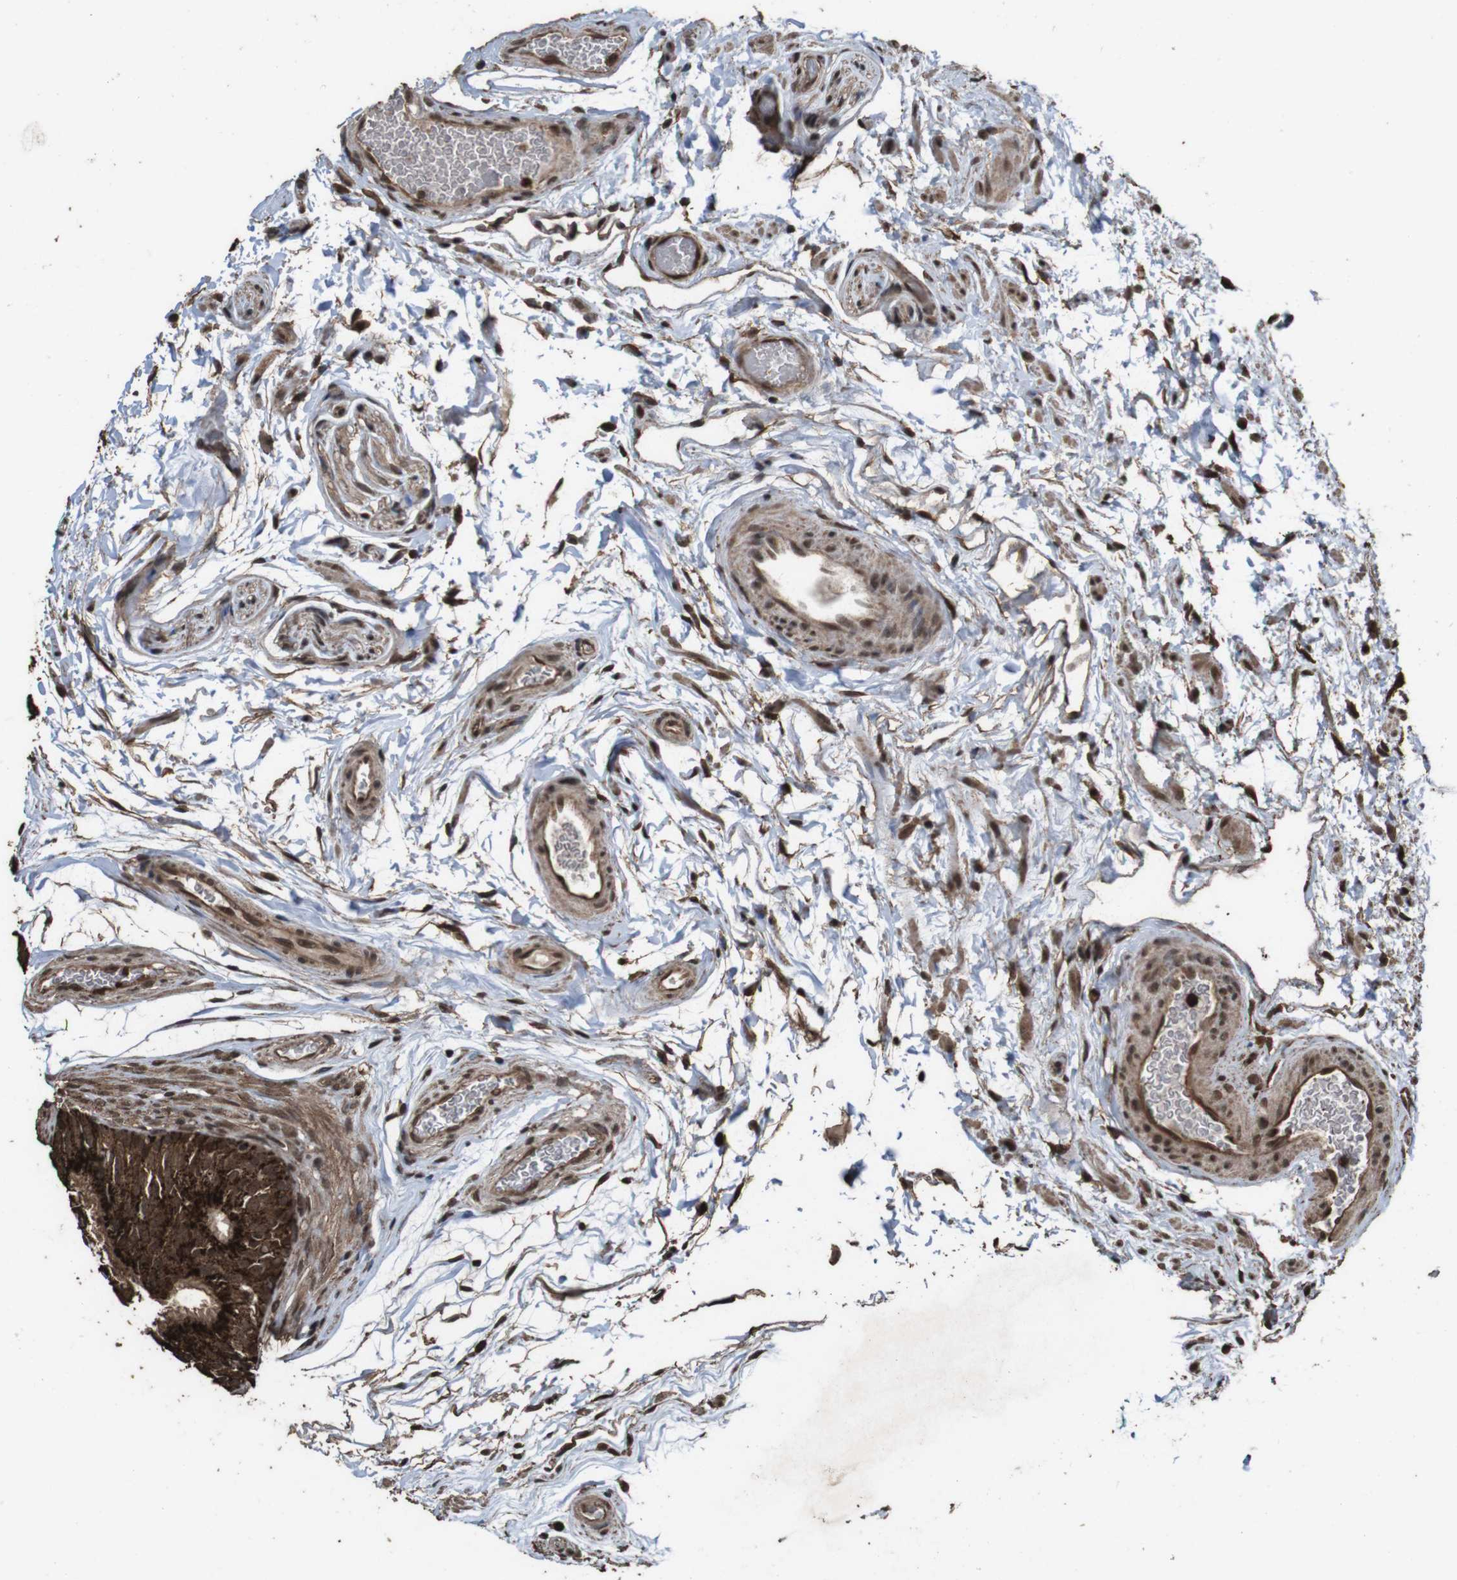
{"staining": {"intensity": "strong", "quantity": ">75%", "location": "cytoplasmic/membranous,nuclear"}, "tissue": "epididymis", "cell_type": "Glandular cells", "image_type": "normal", "snomed": [{"axis": "morphology", "description": "Normal tissue, NOS"}, {"axis": "topography", "description": "Epididymis"}], "caption": "Glandular cells demonstrate high levels of strong cytoplasmic/membranous,nuclear expression in approximately >75% of cells in normal epididymis.", "gene": "RRAS2", "patient": {"sex": "male", "age": 36}}